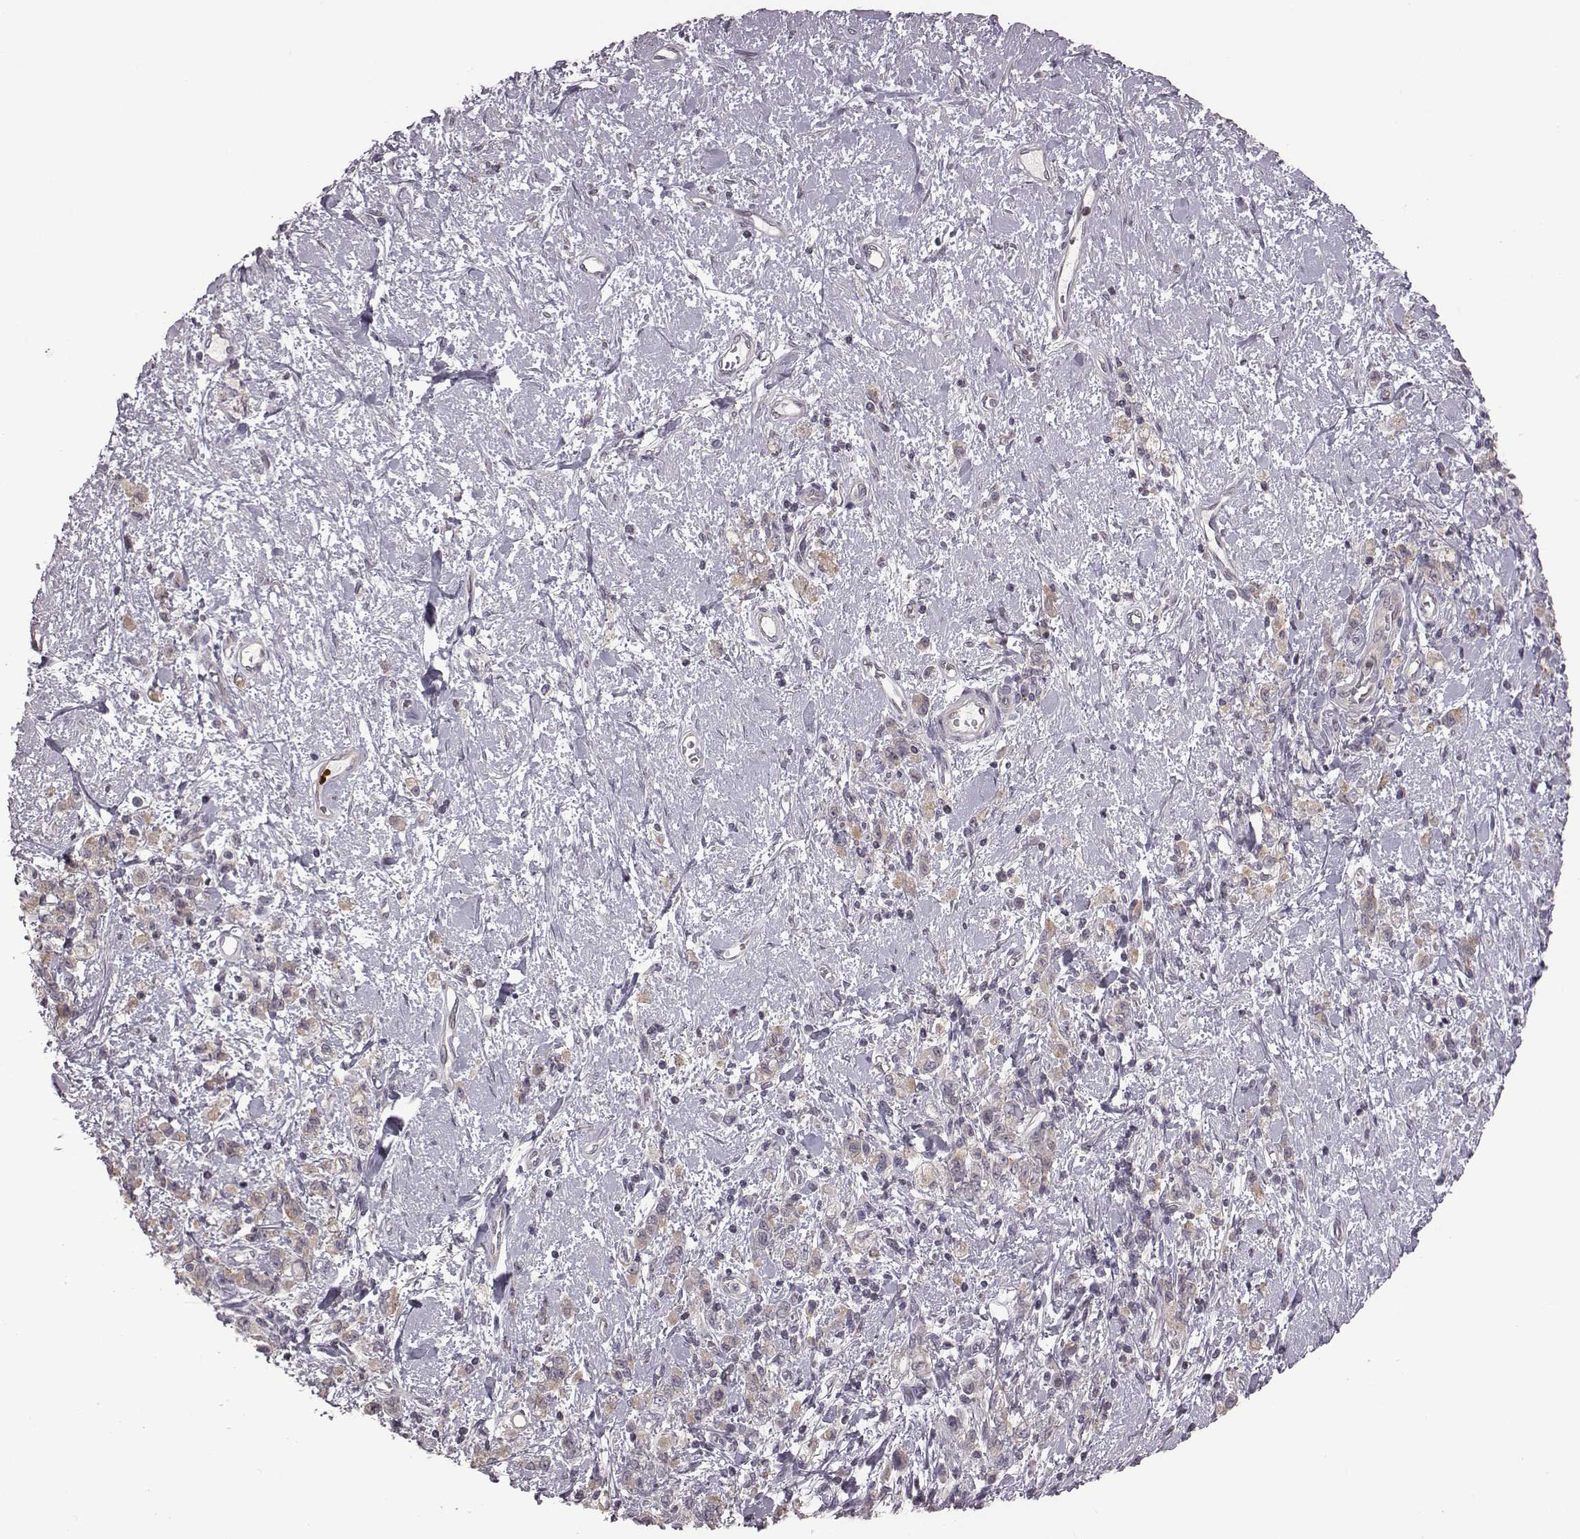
{"staining": {"intensity": "weak", "quantity": ">75%", "location": "cytoplasmic/membranous"}, "tissue": "stomach cancer", "cell_type": "Tumor cells", "image_type": "cancer", "snomed": [{"axis": "morphology", "description": "Adenocarcinoma, NOS"}, {"axis": "topography", "description": "Stomach"}], "caption": "Immunohistochemical staining of stomach cancer (adenocarcinoma) reveals low levels of weak cytoplasmic/membranous staining in about >75% of tumor cells.", "gene": "BICDL1", "patient": {"sex": "male", "age": 77}}